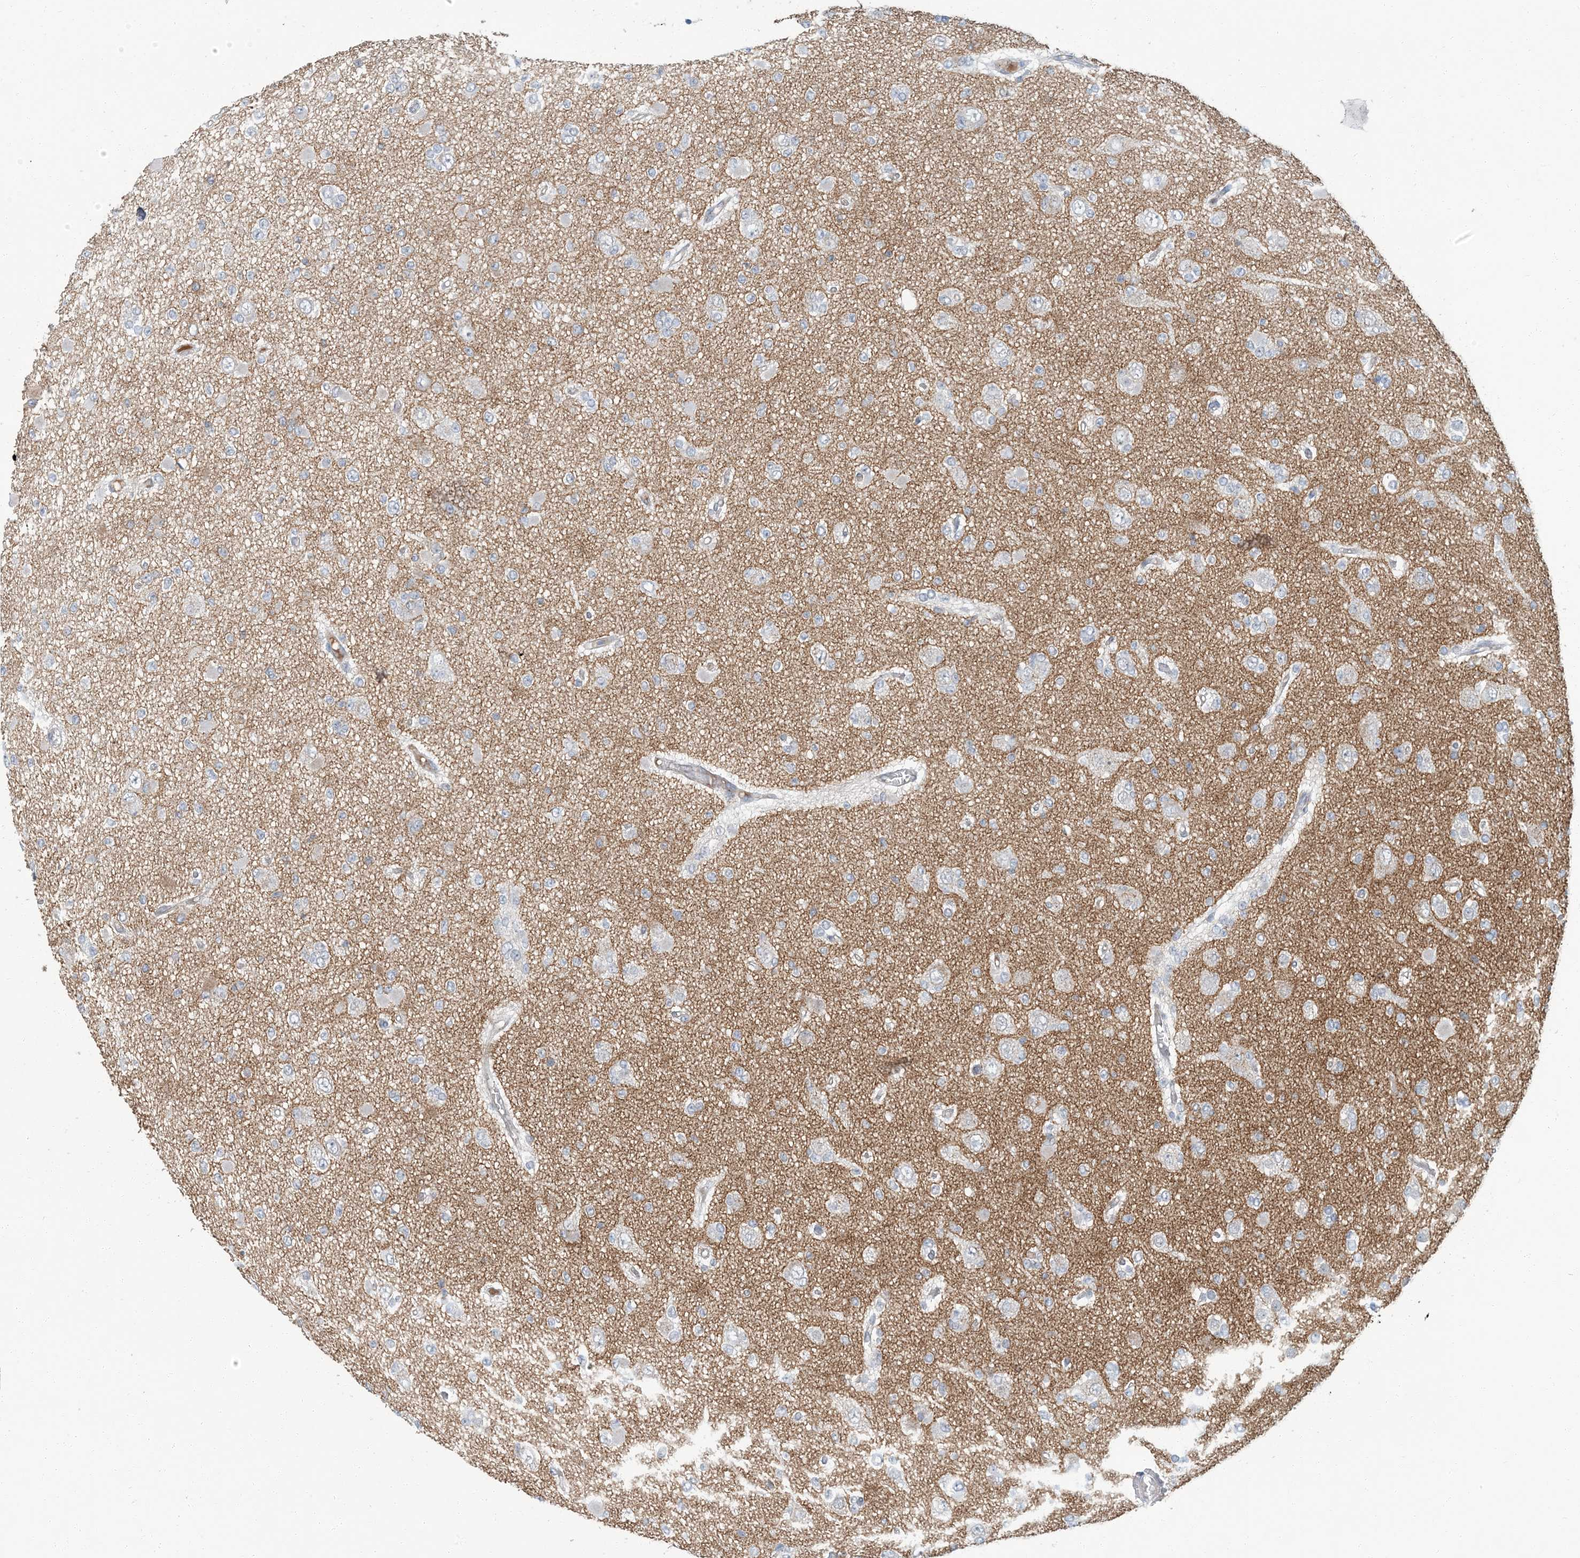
{"staining": {"intensity": "negative", "quantity": "none", "location": "none"}, "tissue": "glioma", "cell_type": "Tumor cells", "image_type": "cancer", "snomed": [{"axis": "morphology", "description": "Glioma, malignant, Low grade"}, {"axis": "topography", "description": "Brain"}], "caption": "Glioma was stained to show a protein in brown. There is no significant positivity in tumor cells.", "gene": "EPHA4", "patient": {"sex": "female", "age": 22}}